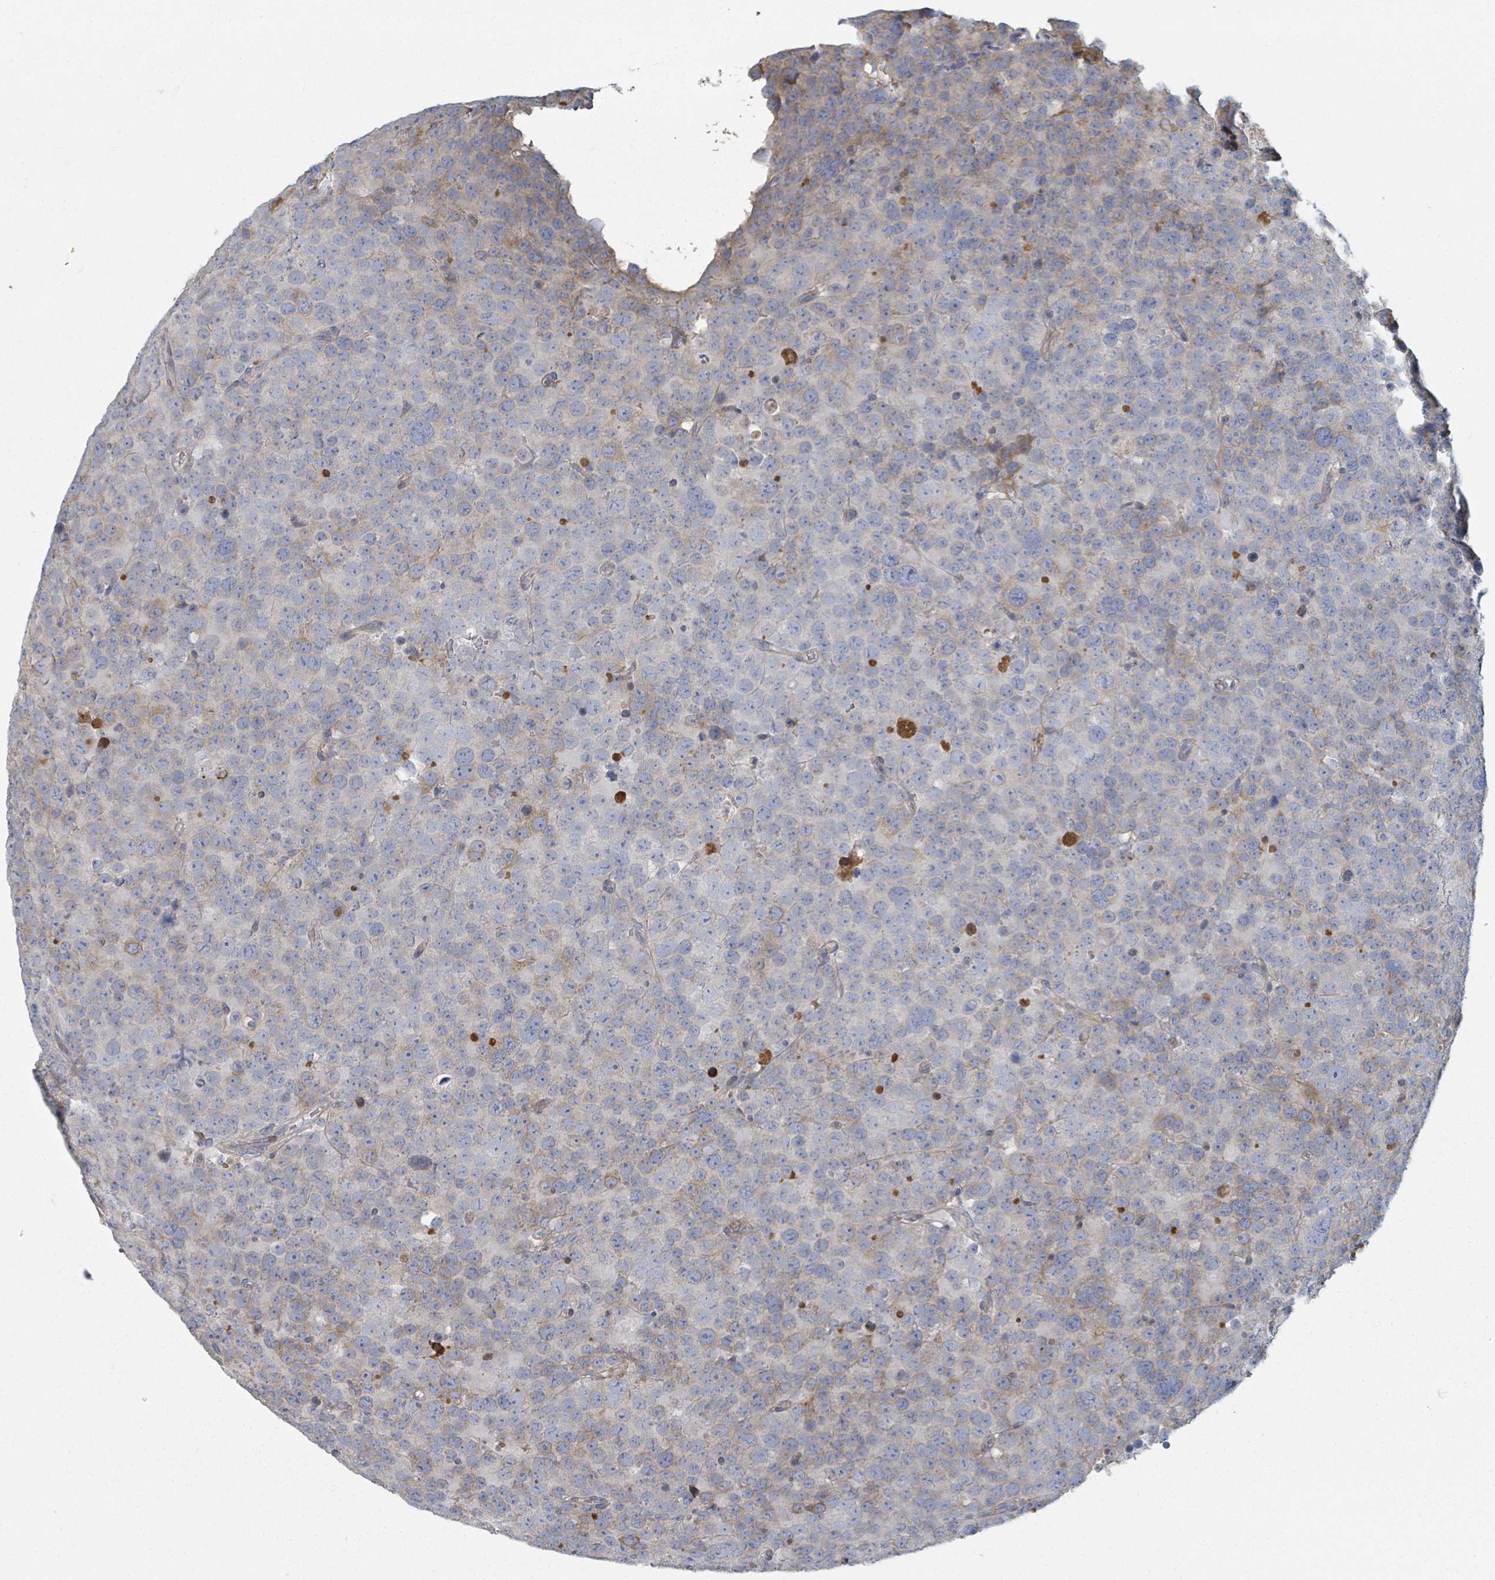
{"staining": {"intensity": "weak", "quantity": "<25%", "location": "cytoplasmic/membranous"}, "tissue": "testis cancer", "cell_type": "Tumor cells", "image_type": "cancer", "snomed": [{"axis": "morphology", "description": "Seminoma, NOS"}, {"axis": "topography", "description": "Testis"}], "caption": "High power microscopy histopathology image of an IHC micrograph of testis cancer, revealing no significant expression in tumor cells.", "gene": "GABBR1", "patient": {"sex": "male", "age": 71}}